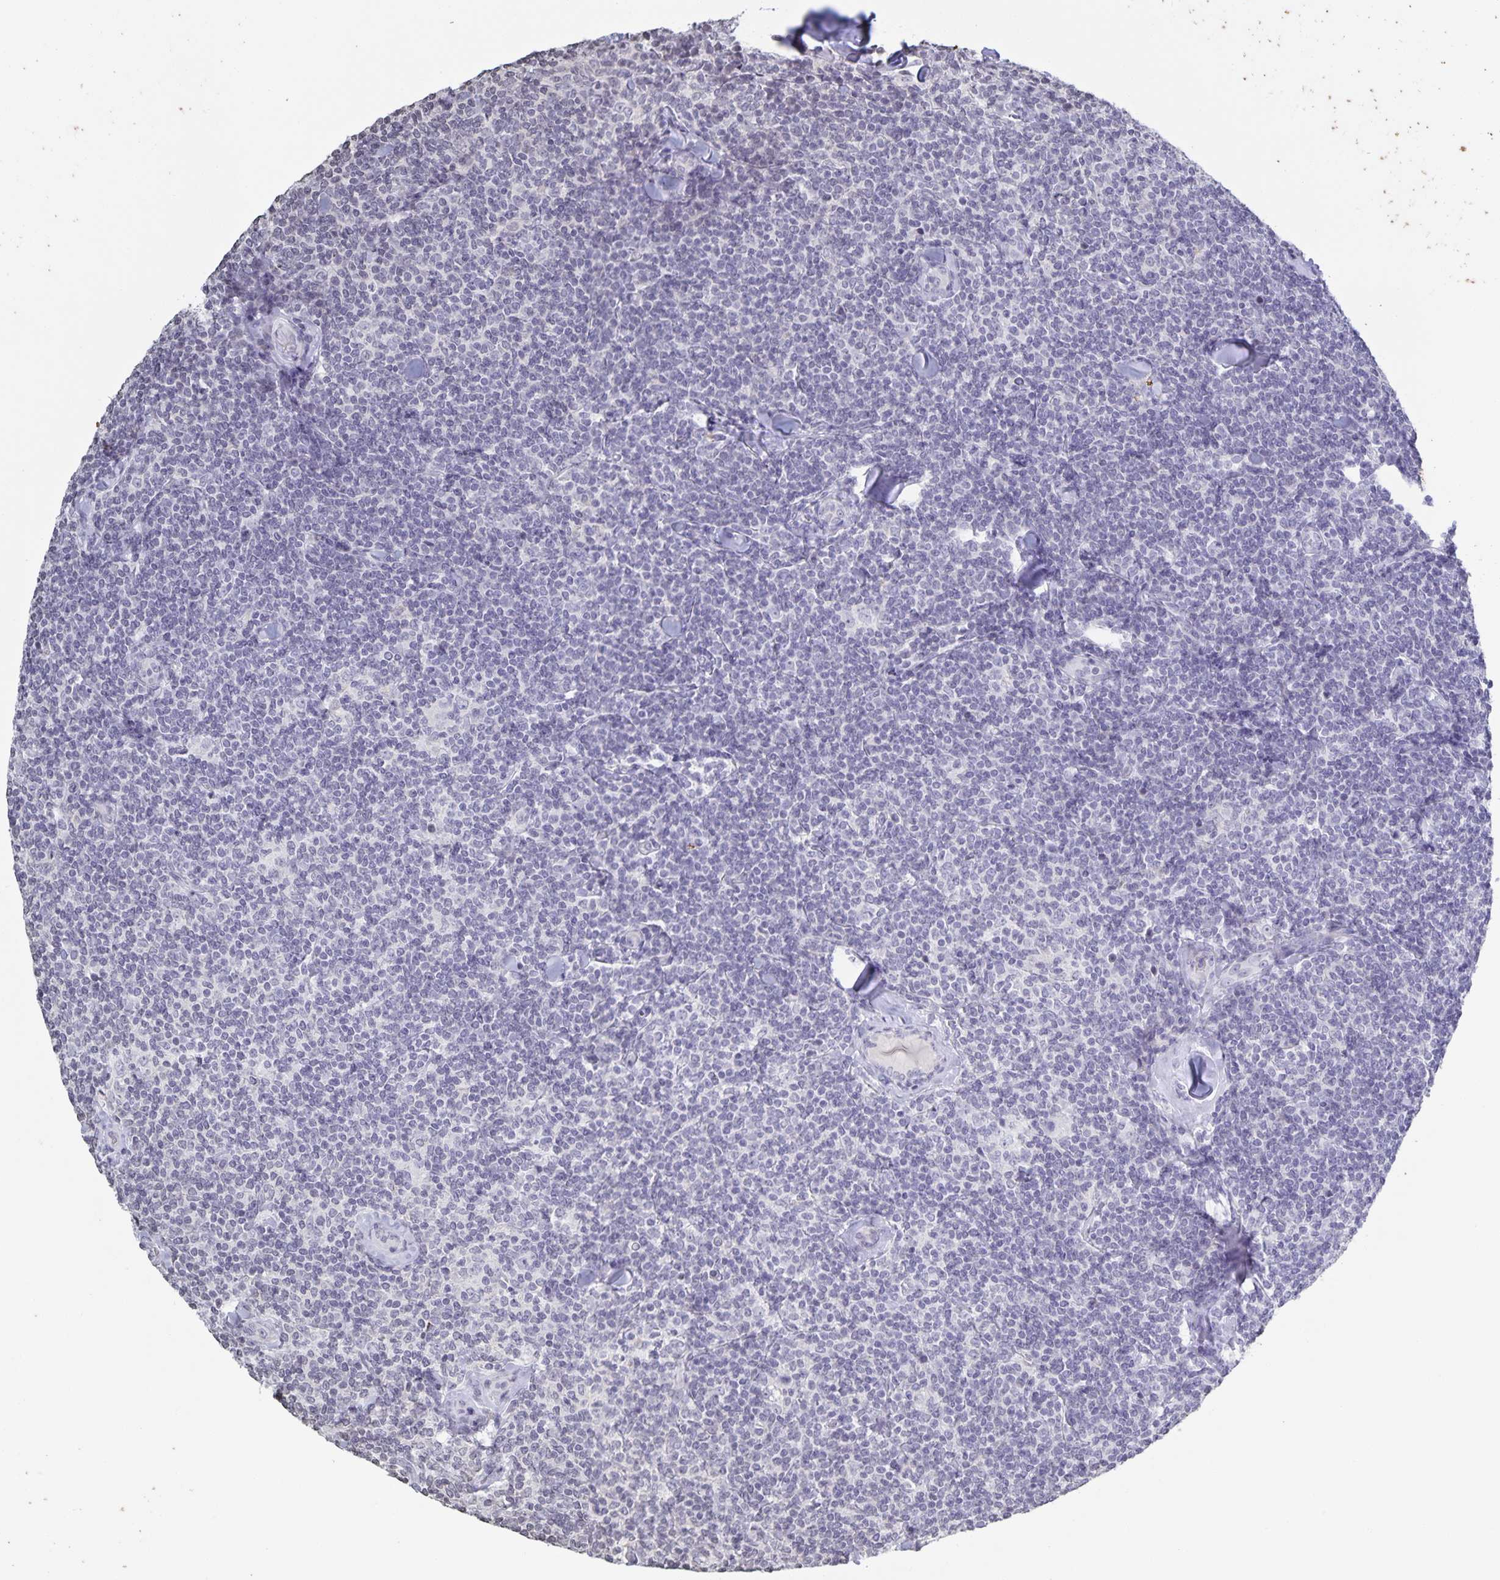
{"staining": {"intensity": "negative", "quantity": "none", "location": "none"}, "tissue": "lymphoma", "cell_type": "Tumor cells", "image_type": "cancer", "snomed": [{"axis": "morphology", "description": "Malignant lymphoma, non-Hodgkin's type, Low grade"}, {"axis": "topography", "description": "Lymph node"}], "caption": "Immunohistochemistry (IHC) histopathology image of neoplastic tissue: human low-grade malignant lymphoma, non-Hodgkin's type stained with DAB (3,3'-diaminobenzidine) shows no significant protein positivity in tumor cells.", "gene": "AQP4", "patient": {"sex": "female", "age": 56}}